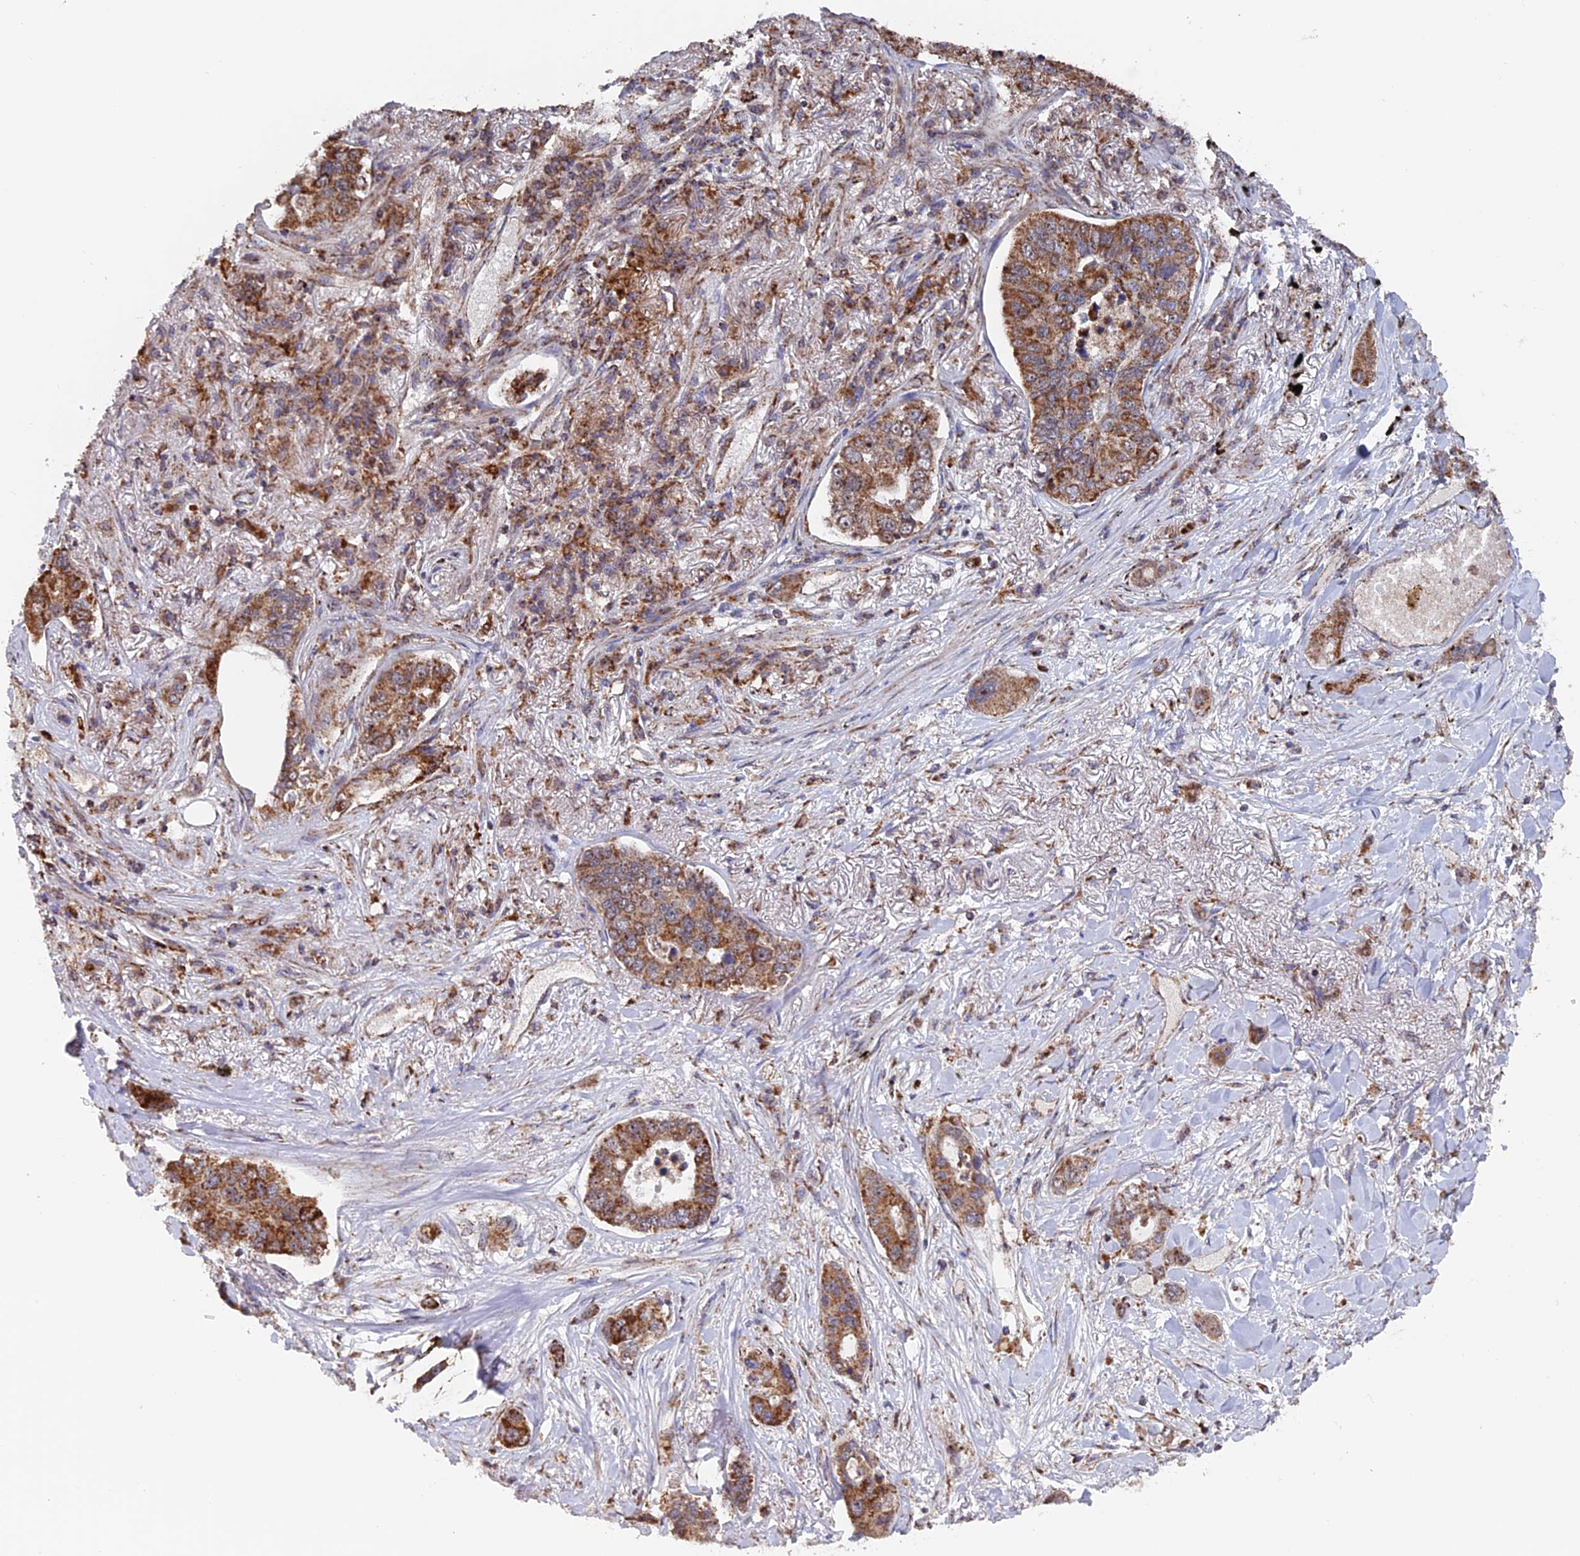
{"staining": {"intensity": "moderate", "quantity": ">75%", "location": "cytoplasmic/membranous"}, "tissue": "lung cancer", "cell_type": "Tumor cells", "image_type": "cancer", "snomed": [{"axis": "morphology", "description": "Adenocarcinoma, NOS"}, {"axis": "topography", "description": "Lung"}], "caption": "Immunohistochemistry (IHC) staining of lung adenocarcinoma, which exhibits medium levels of moderate cytoplasmic/membranous staining in approximately >75% of tumor cells indicating moderate cytoplasmic/membranous protein positivity. The staining was performed using DAB (brown) for protein detection and nuclei were counterstained in hematoxylin (blue).", "gene": "DTYMK", "patient": {"sex": "male", "age": 49}}